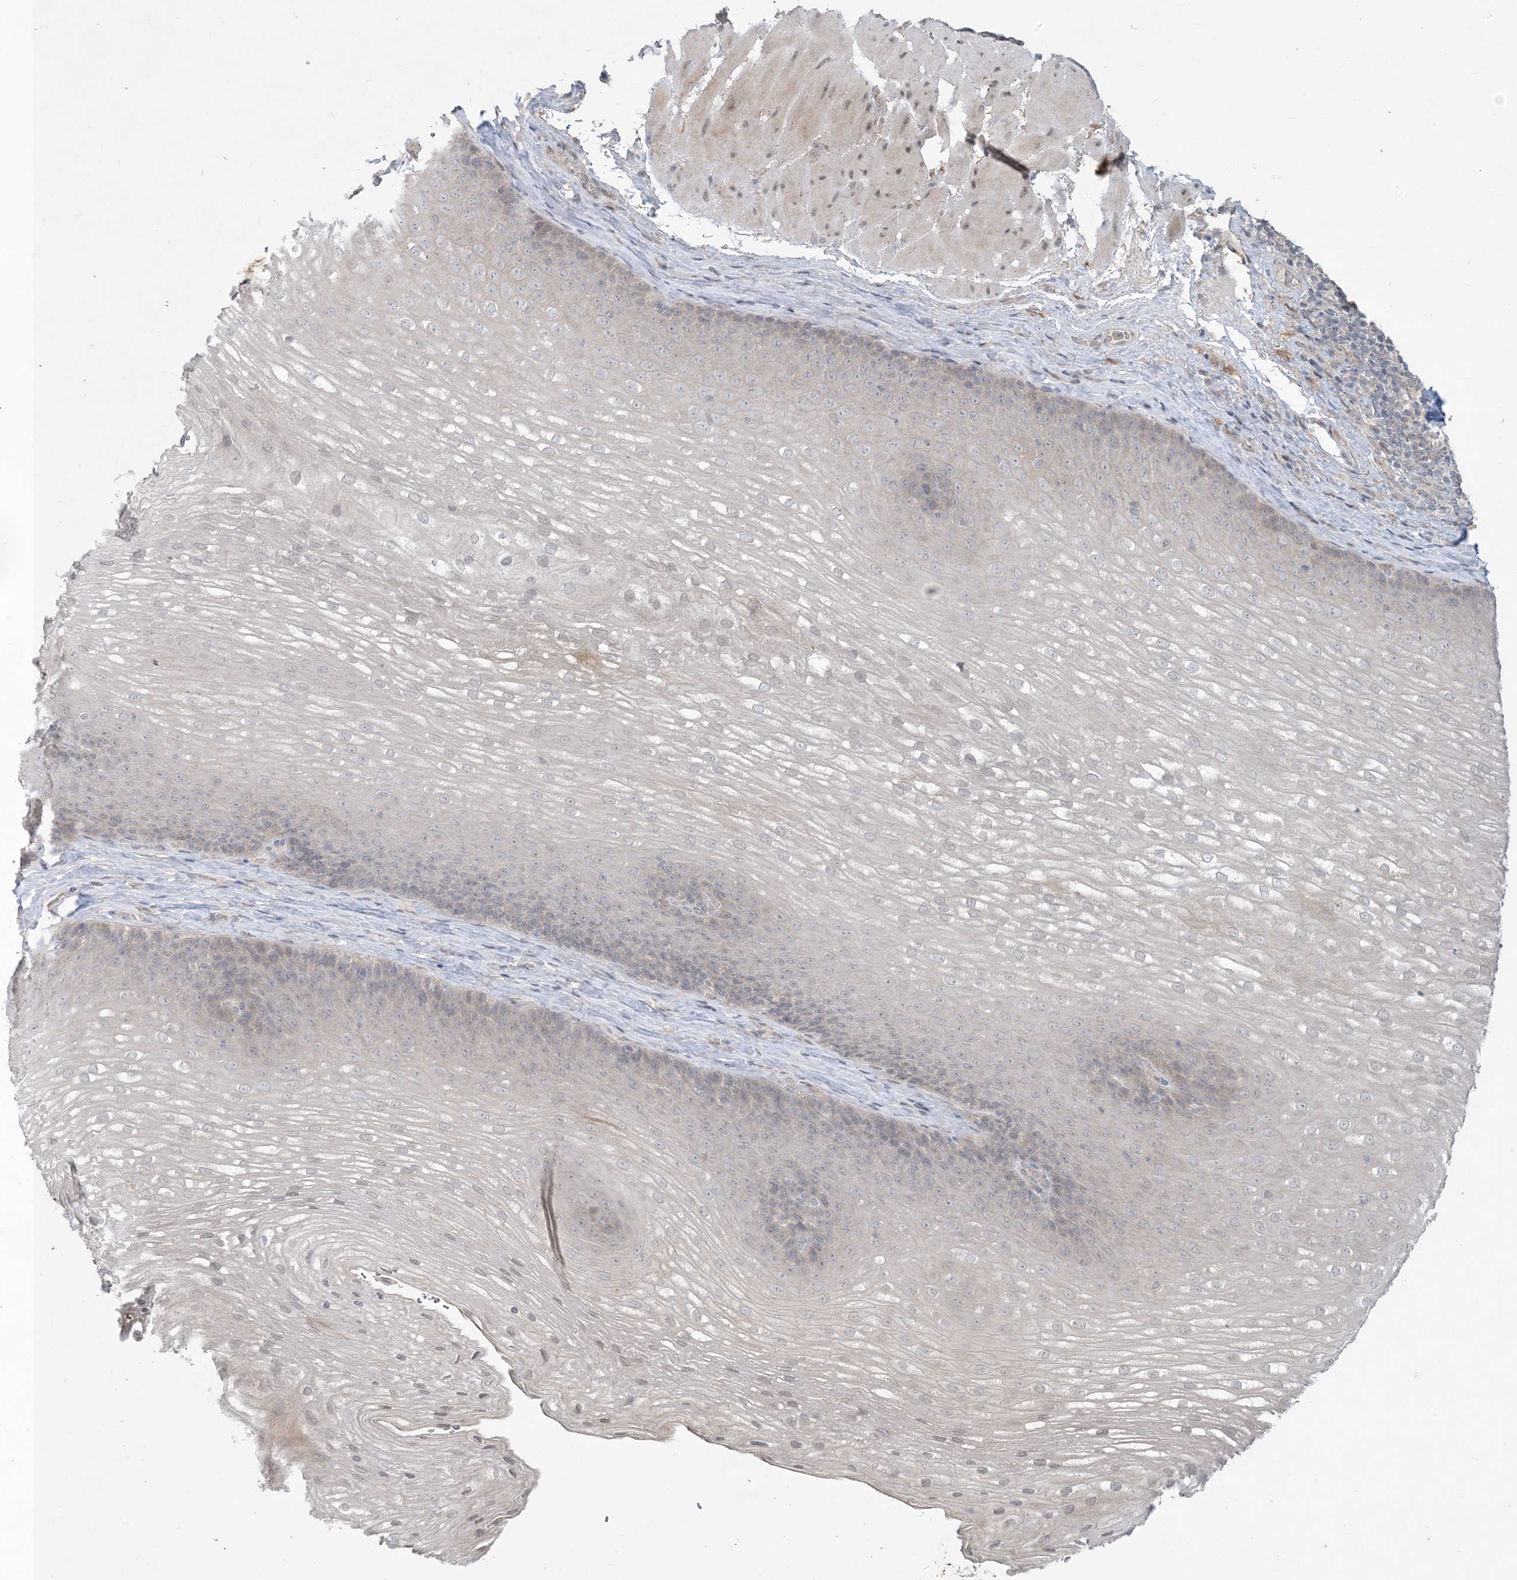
{"staining": {"intensity": "negative", "quantity": "none", "location": "none"}, "tissue": "esophagus", "cell_type": "Squamous epithelial cells", "image_type": "normal", "snomed": [{"axis": "morphology", "description": "Normal tissue, NOS"}, {"axis": "topography", "description": "Esophagus"}], "caption": "High magnification brightfield microscopy of benign esophagus stained with DAB (3,3'-diaminobenzidine) (brown) and counterstained with hematoxylin (blue): squamous epithelial cells show no significant positivity.", "gene": "CDS1", "patient": {"sex": "female", "age": 66}}